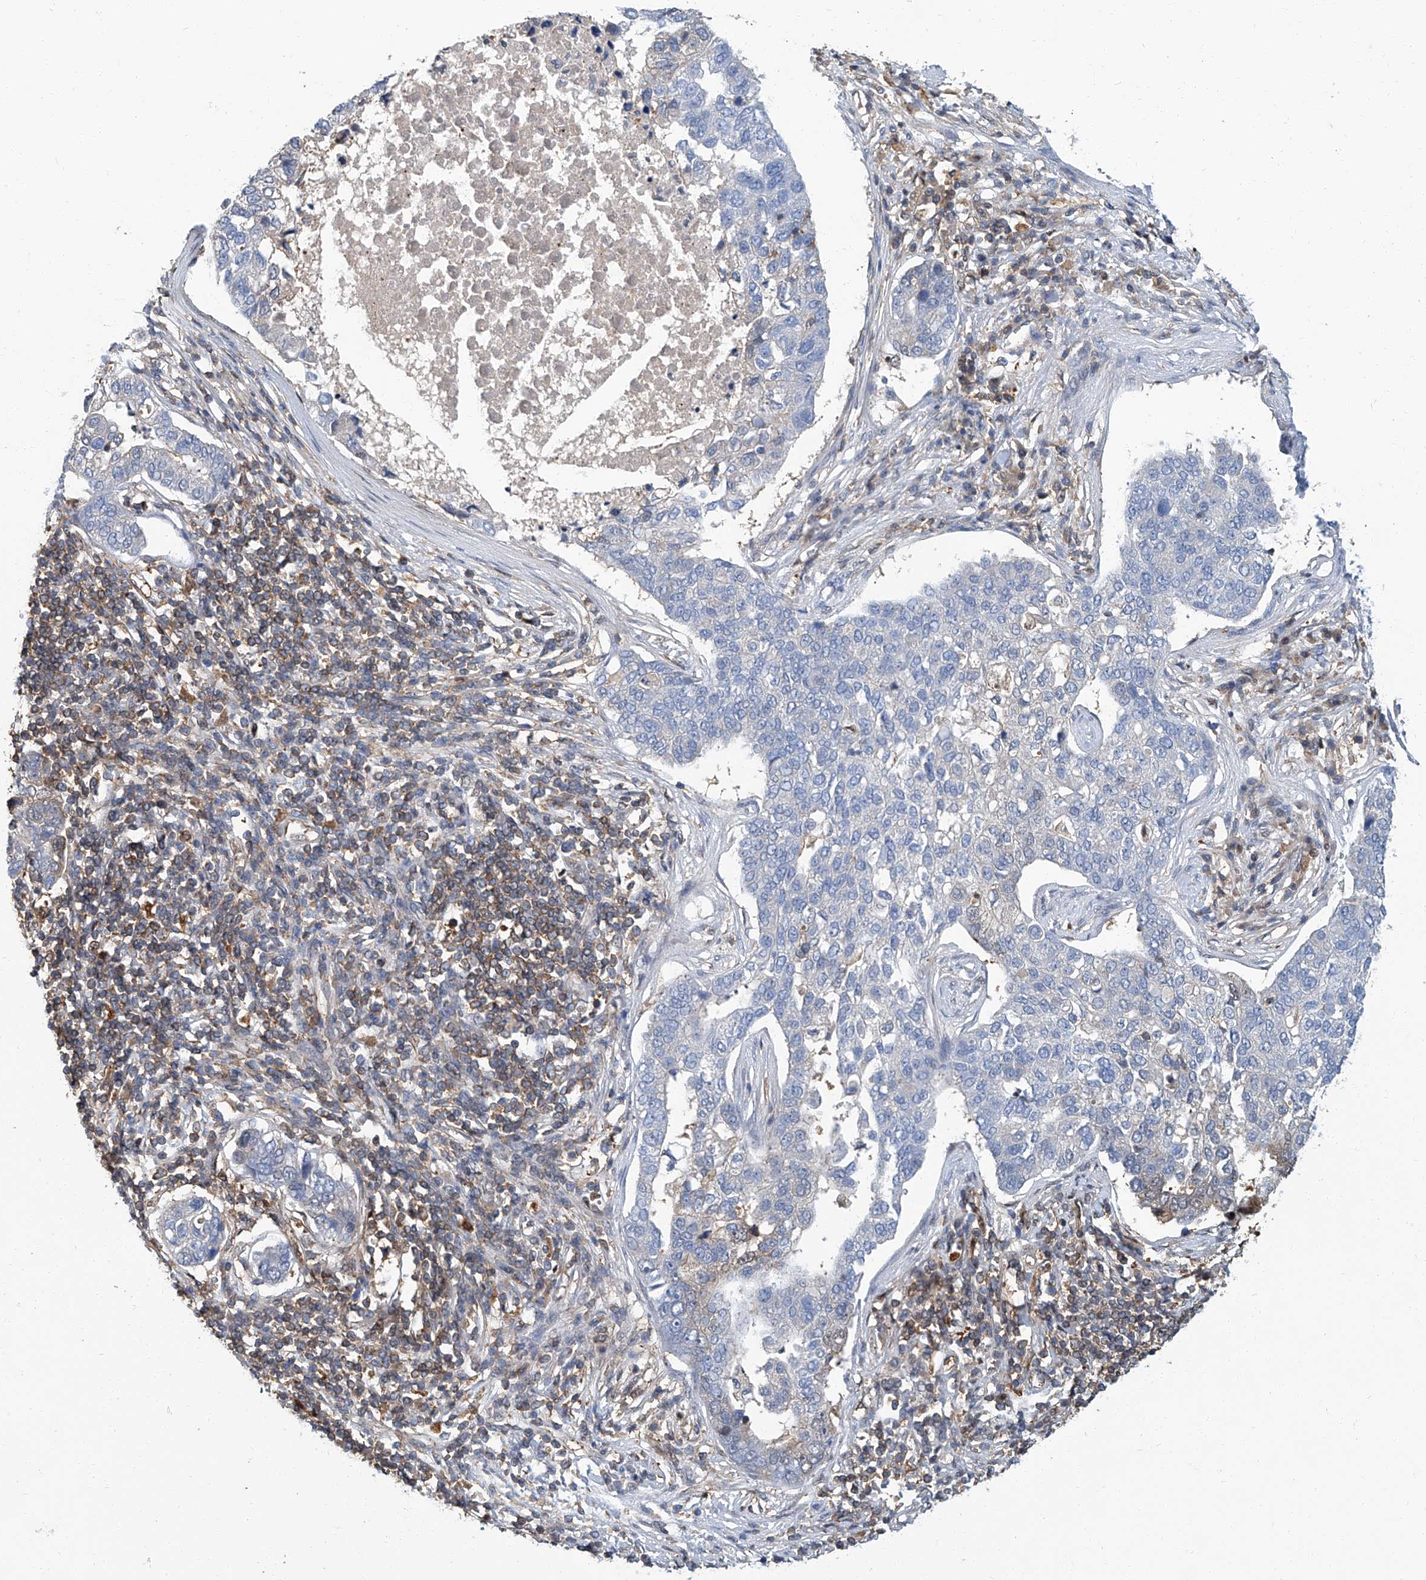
{"staining": {"intensity": "negative", "quantity": "none", "location": "none"}, "tissue": "pancreatic cancer", "cell_type": "Tumor cells", "image_type": "cancer", "snomed": [{"axis": "morphology", "description": "Adenocarcinoma, NOS"}, {"axis": "topography", "description": "Pancreas"}], "caption": "High power microscopy histopathology image of an IHC image of adenocarcinoma (pancreatic), revealing no significant expression in tumor cells. (DAB immunohistochemistry, high magnification).", "gene": "PSMB10", "patient": {"sex": "female", "age": 61}}